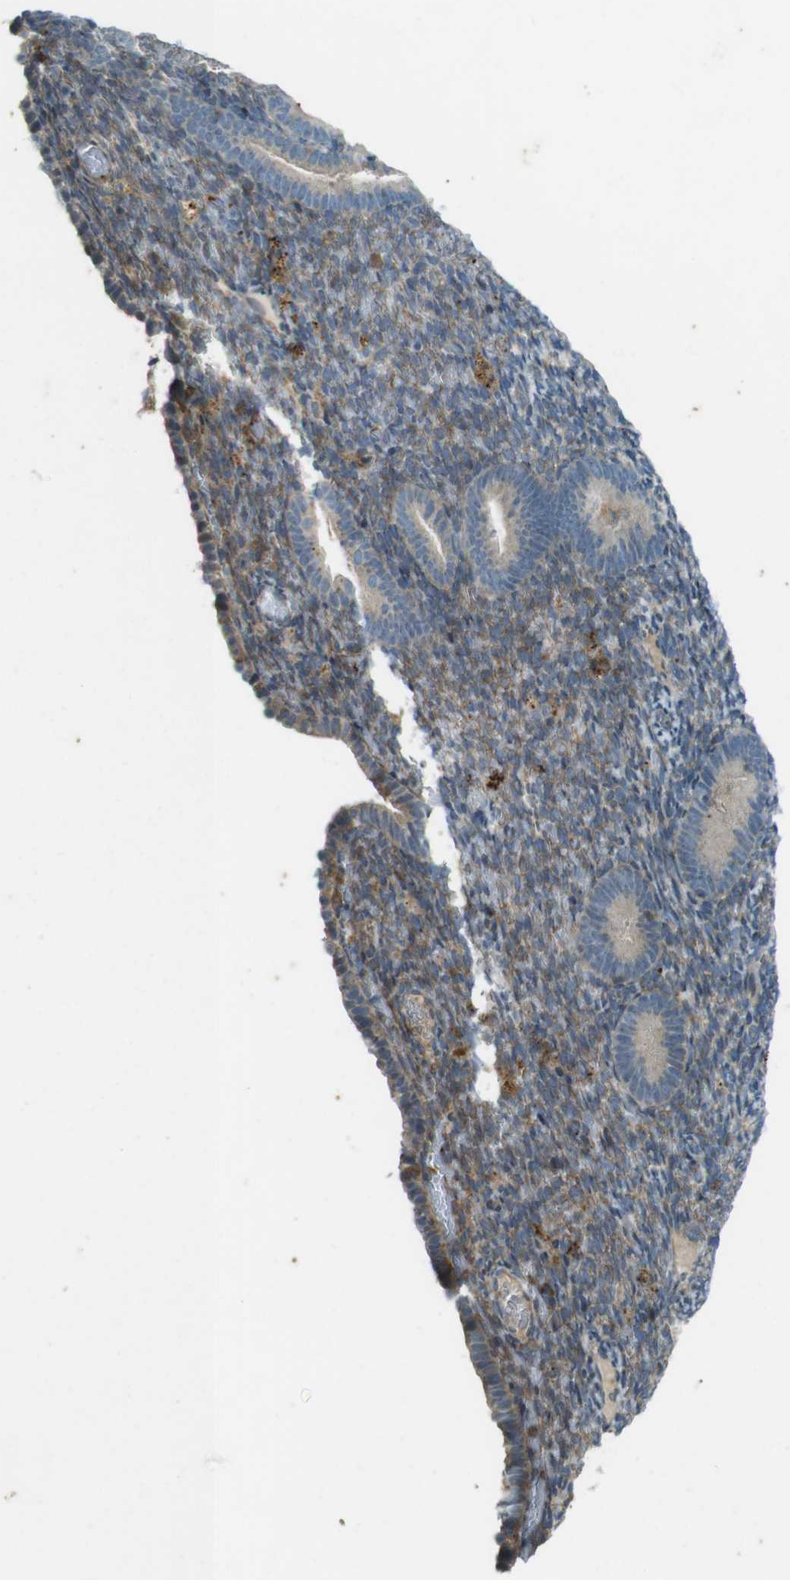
{"staining": {"intensity": "weak", "quantity": "25%-75%", "location": "cytoplasmic/membranous"}, "tissue": "endometrium", "cell_type": "Cells in endometrial stroma", "image_type": "normal", "snomed": [{"axis": "morphology", "description": "Normal tissue, NOS"}, {"axis": "topography", "description": "Endometrium"}], "caption": "Weak cytoplasmic/membranous expression is identified in approximately 25%-75% of cells in endometrial stroma in unremarkable endometrium.", "gene": "ZYX", "patient": {"sex": "female", "age": 51}}